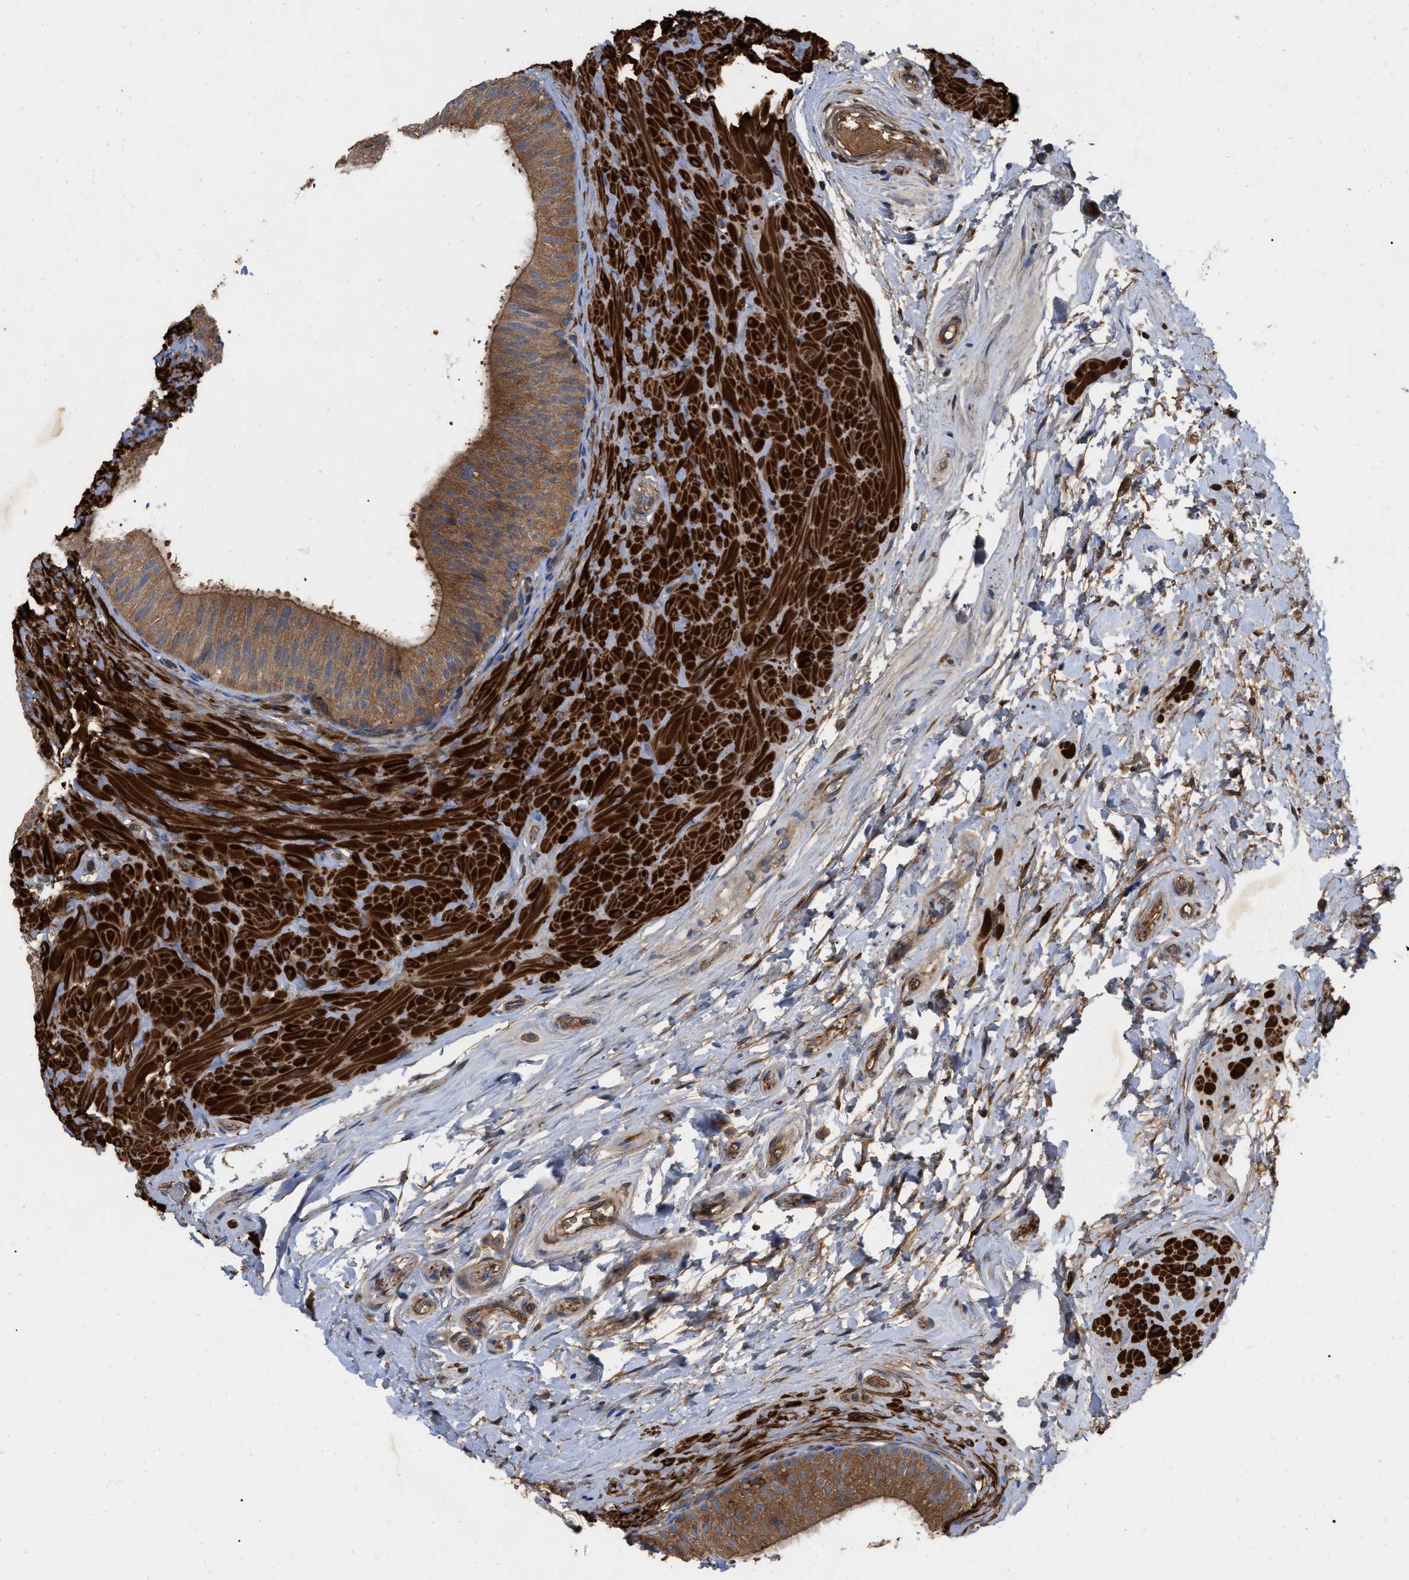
{"staining": {"intensity": "strong", "quantity": ">75%", "location": "cytoplasmic/membranous"}, "tissue": "epididymis", "cell_type": "Glandular cells", "image_type": "normal", "snomed": [{"axis": "morphology", "description": "Normal tissue, NOS"}, {"axis": "morphology", "description": "Inflammation, NOS"}, {"axis": "topography", "description": "Epididymis"}], "caption": "Protein staining of normal epididymis shows strong cytoplasmic/membranous positivity in approximately >75% of glandular cells.", "gene": "RABEP1", "patient": {"sex": "male", "age": 85}}